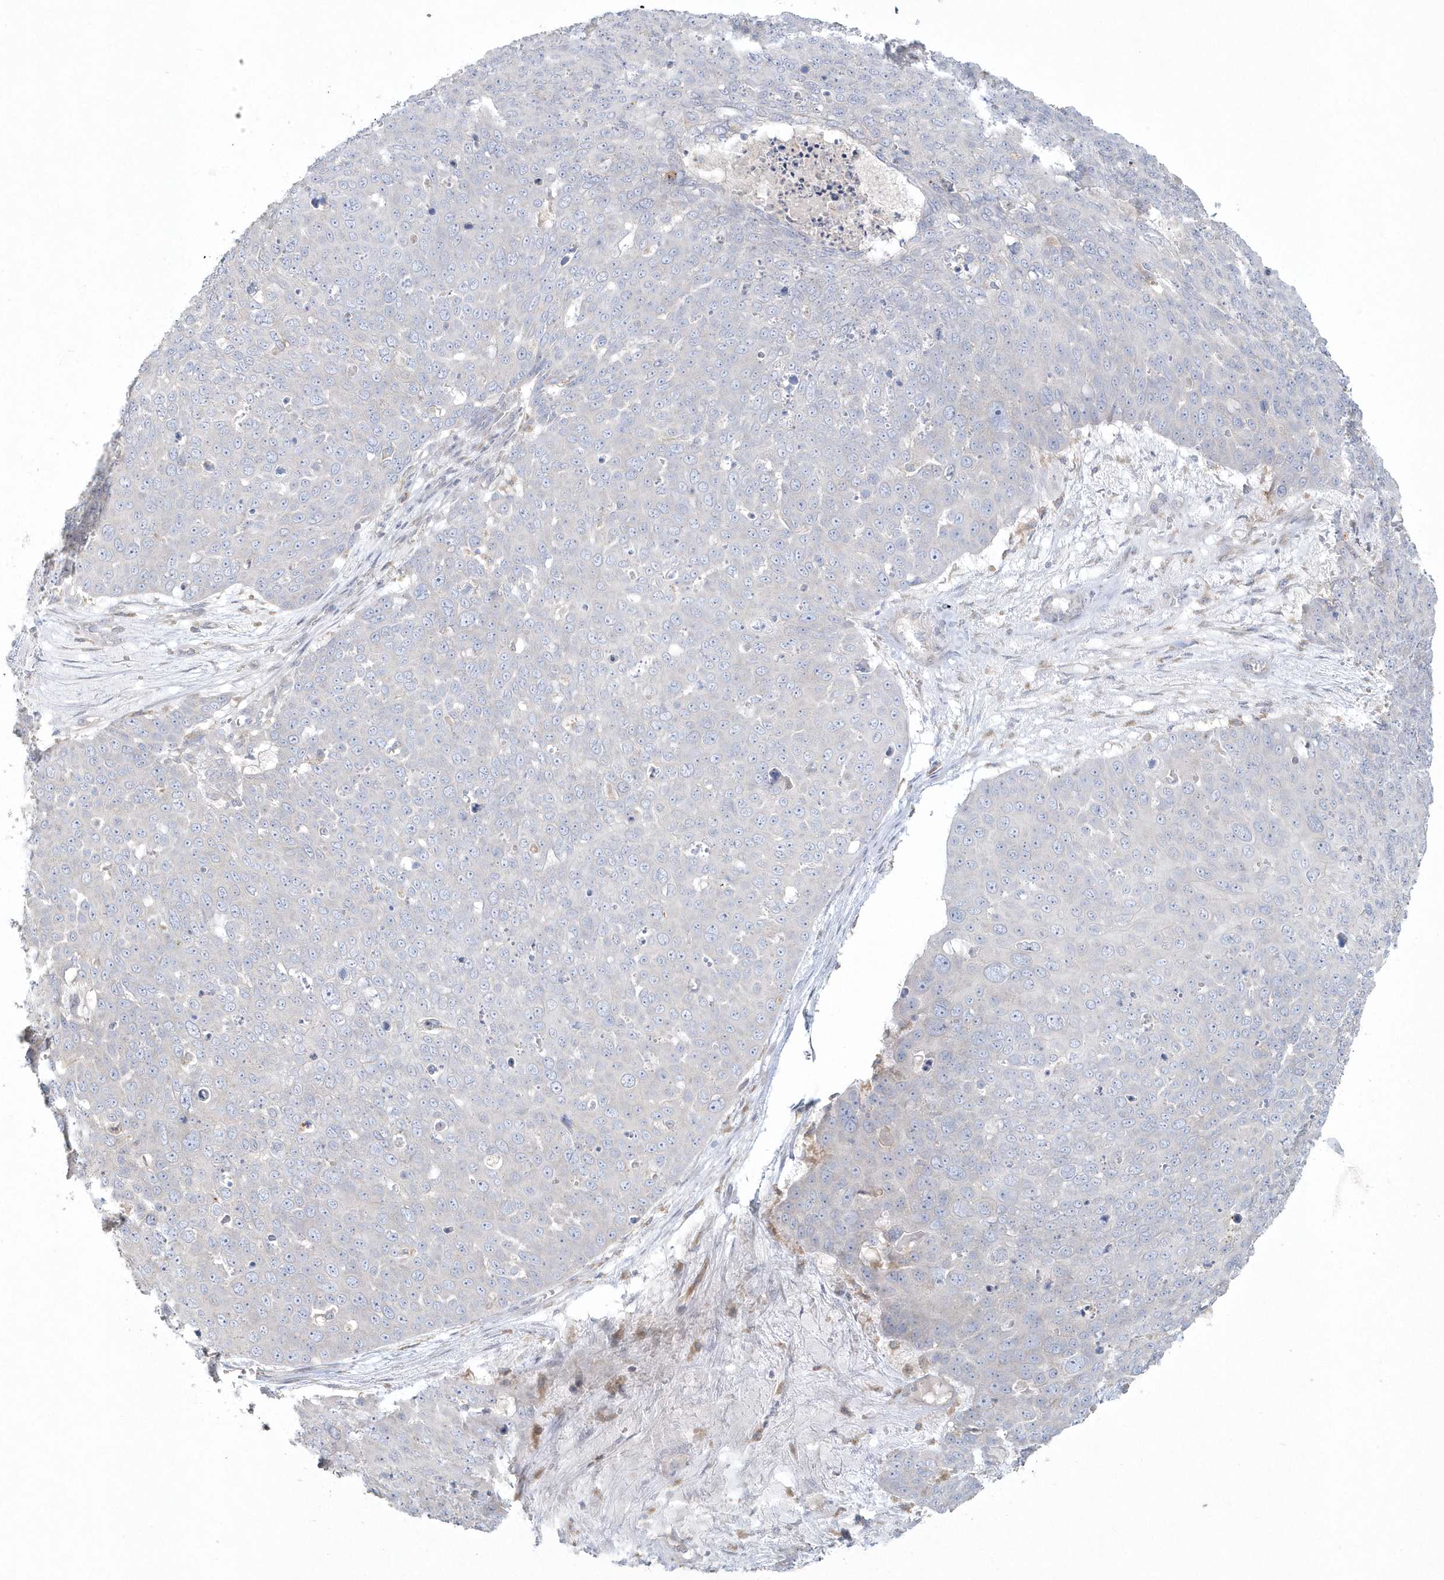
{"staining": {"intensity": "negative", "quantity": "none", "location": "none"}, "tissue": "skin cancer", "cell_type": "Tumor cells", "image_type": "cancer", "snomed": [{"axis": "morphology", "description": "Squamous cell carcinoma, NOS"}, {"axis": "topography", "description": "Skin"}], "caption": "Histopathology image shows no significant protein expression in tumor cells of squamous cell carcinoma (skin).", "gene": "BLTP3A", "patient": {"sex": "male", "age": 71}}